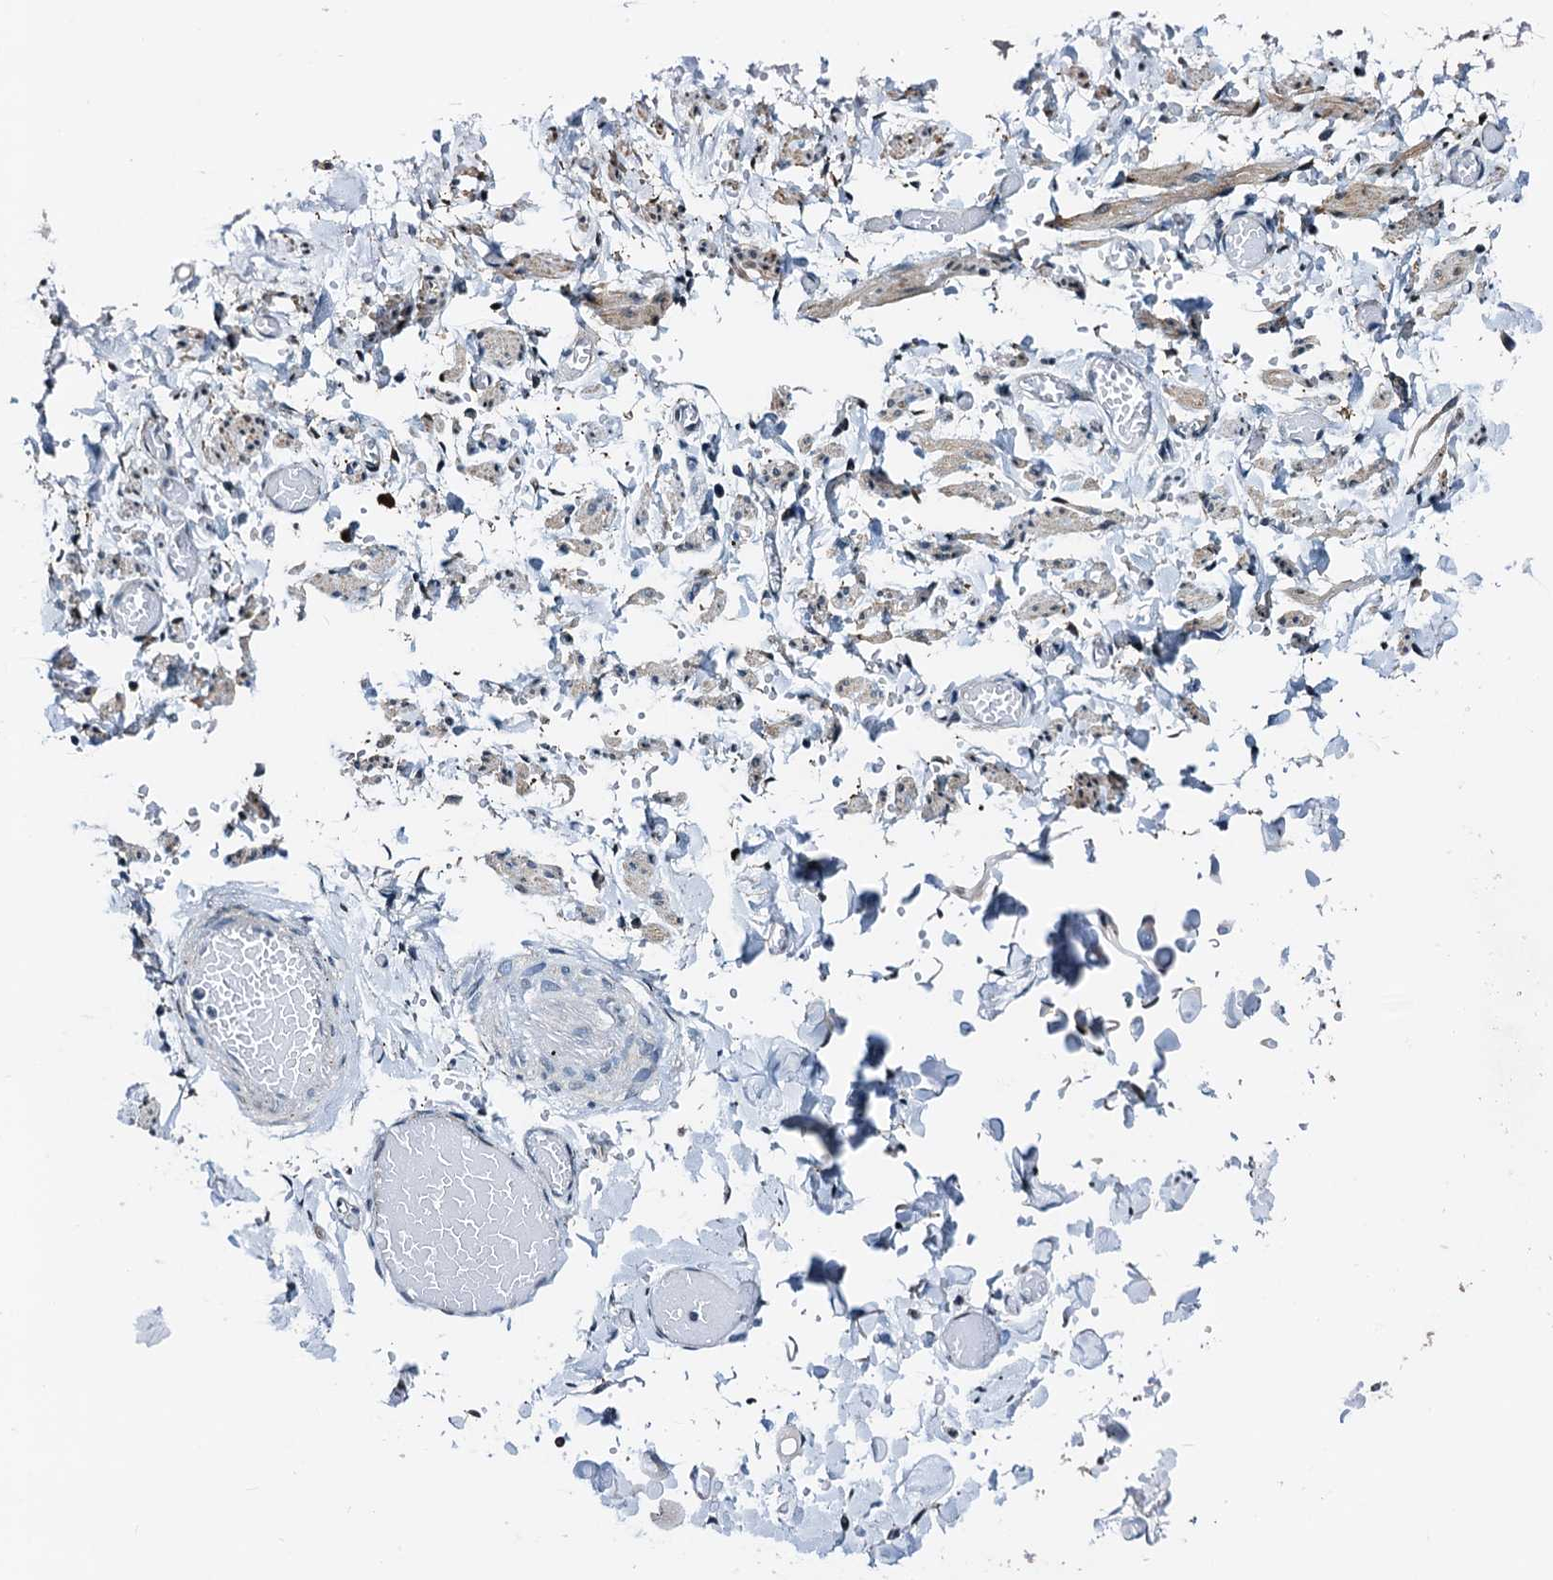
{"staining": {"intensity": "negative", "quantity": "none", "location": "none"}, "tissue": "adipose tissue", "cell_type": "Adipocytes", "image_type": "normal", "snomed": [{"axis": "morphology", "description": "Normal tissue, NOS"}, {"axis": "topography", "description": "Vascular tissue"}, {"axis": "topography", "description": "Fallopian tube"}, {"axis": "topography", "description": "Ovary"}], "caption": "This is an immunohistochemistry (IHC) histopathology image of unremarkable human adipose tissue. There is no staining in adipocytes.", "gene": "FAM222A", "patient": {"sex": "female", "age": 67}}